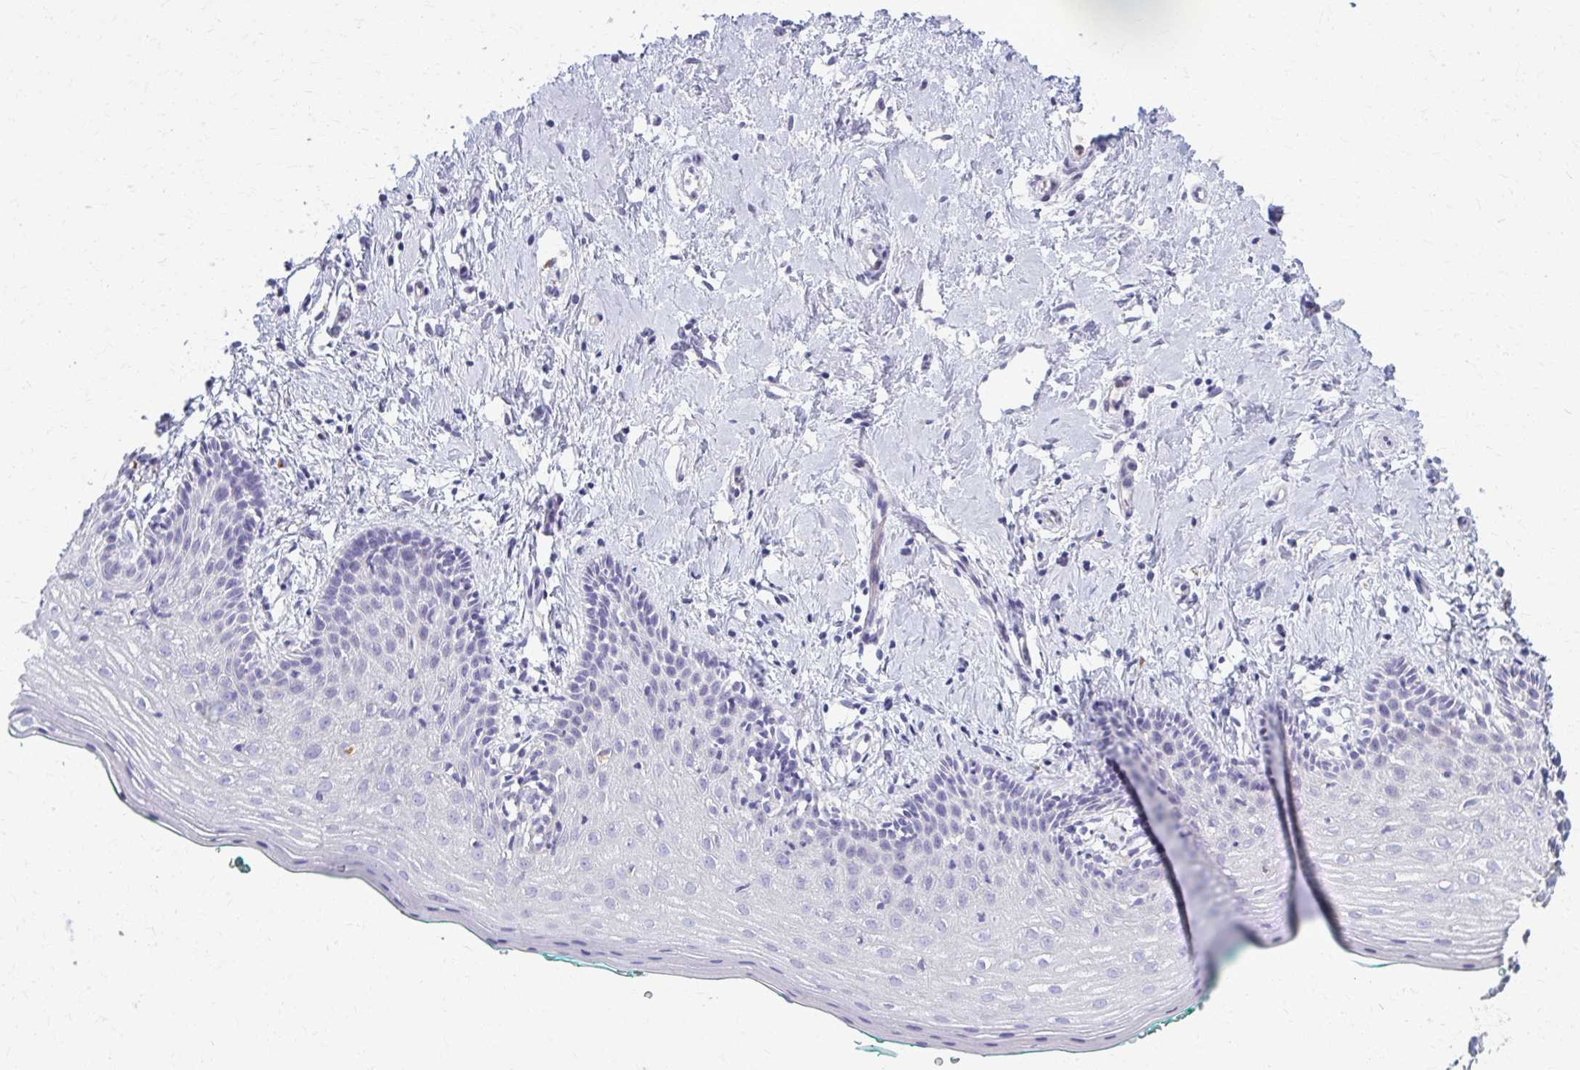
{"staining": {"intensity": "moderate", "quantity": "<25%", "location": "cytoplasmic/membranous"}, "tissue": "vagina", "cell_type": "Squamous epithelial cells", "image_type": "normal", "snomed": [{"axis": "morphology", "description": "Normal tissue, NOS"}, {"axis": "topography", "description": "Vagina"}], "caption": "Brown immunohistochemical staining in benign human vagina reveals moderate cytoplasmic/membranous staining in approximately <25% of squamous epithelial cells. (DAB (3,3'-diaminobenzidine) IHC, brown staining for protein, blue staining for nuclei).", "gene": "ENSG00000275249", "patient": {"sex": "female", "age": 42}}